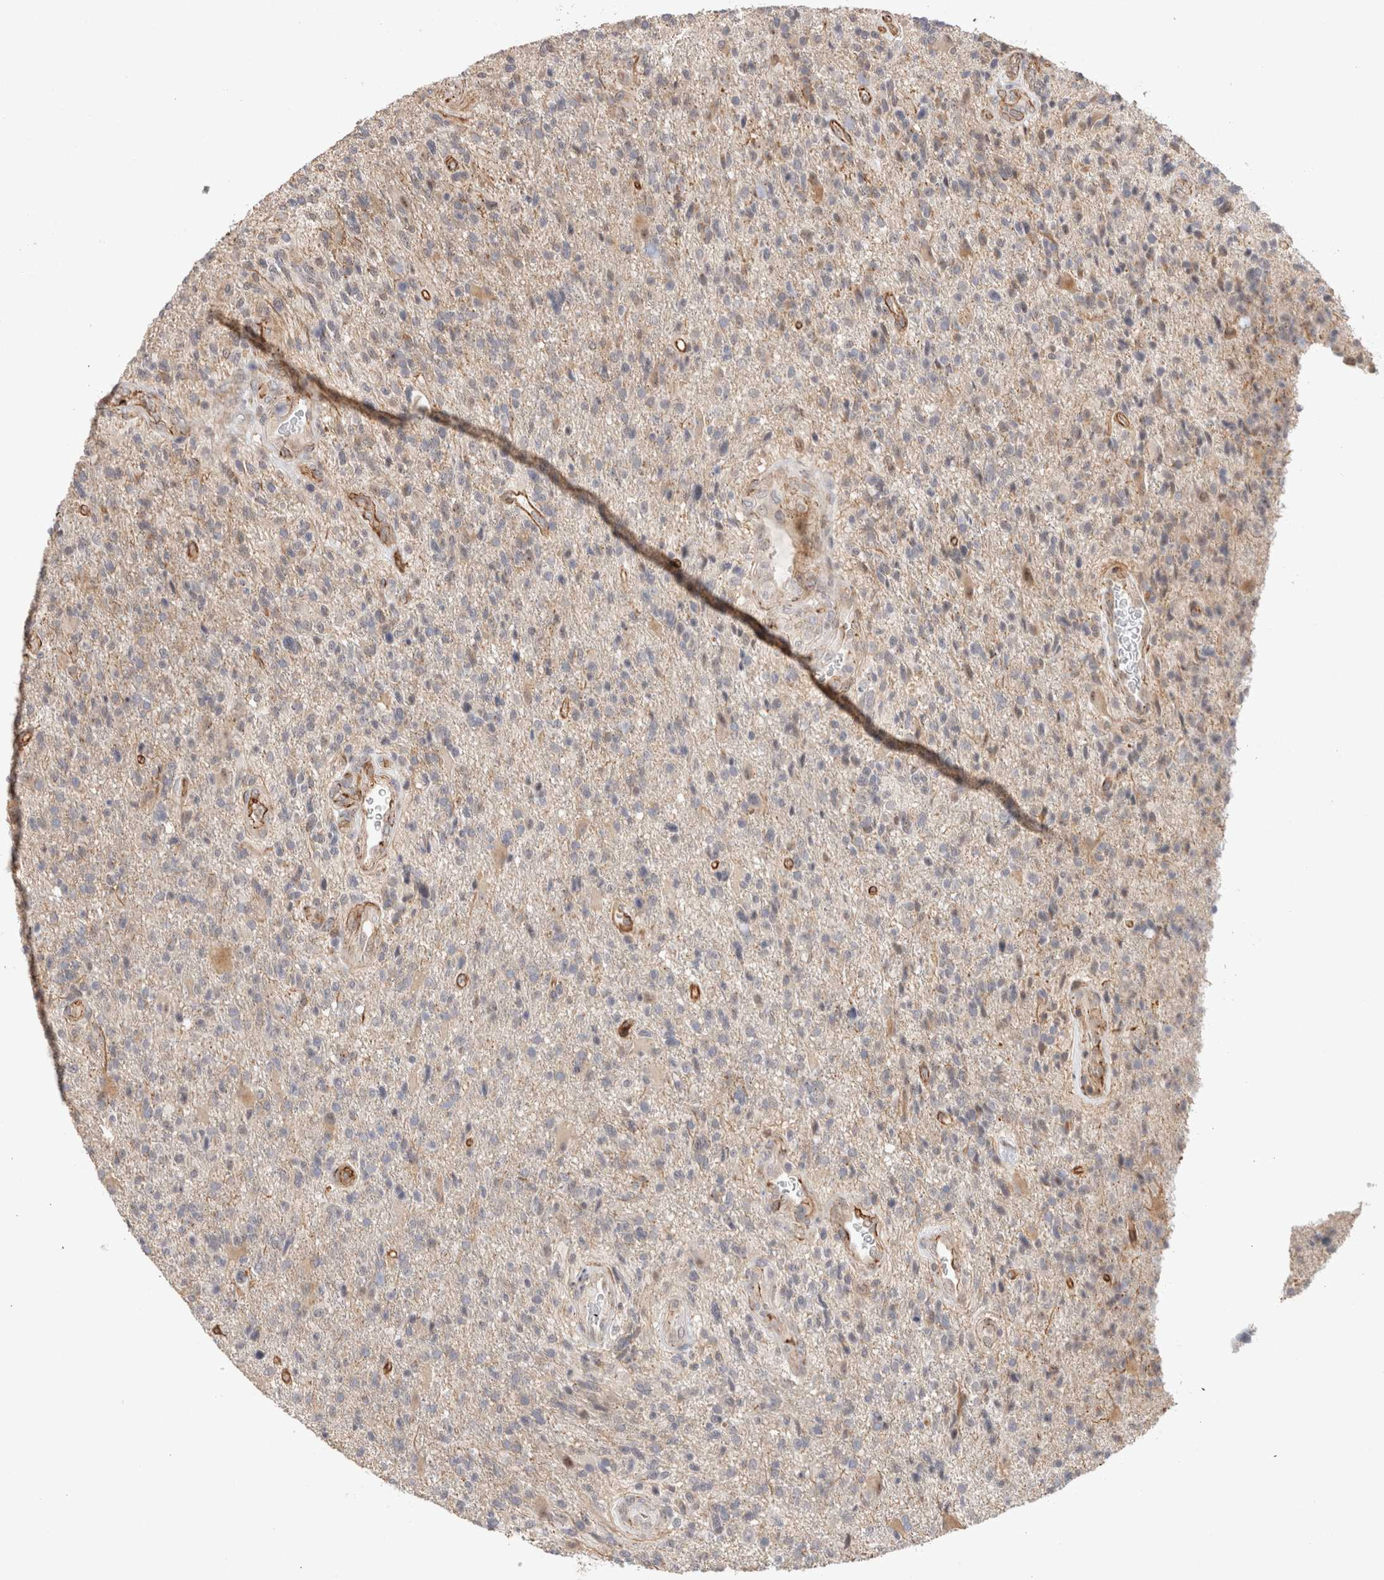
{"staining": {"intensity": "weak", "quantity": "<25%", "location": "cytoplasmic/membranous"}, "tissue": "glioma", "cell_type": "Tumor cells", "image_type": "cancer", "snomed": [{"axis": "morphology", "description": "Glioma, malignant, High grade"}, {"axis": "topography", "description": "Brain"}], "caption": "The image reveals no staining of tumor cells in malignant high-grade glioma.", "gene": "CAAP1", "patient": {"sex": "male", "age": 72}}